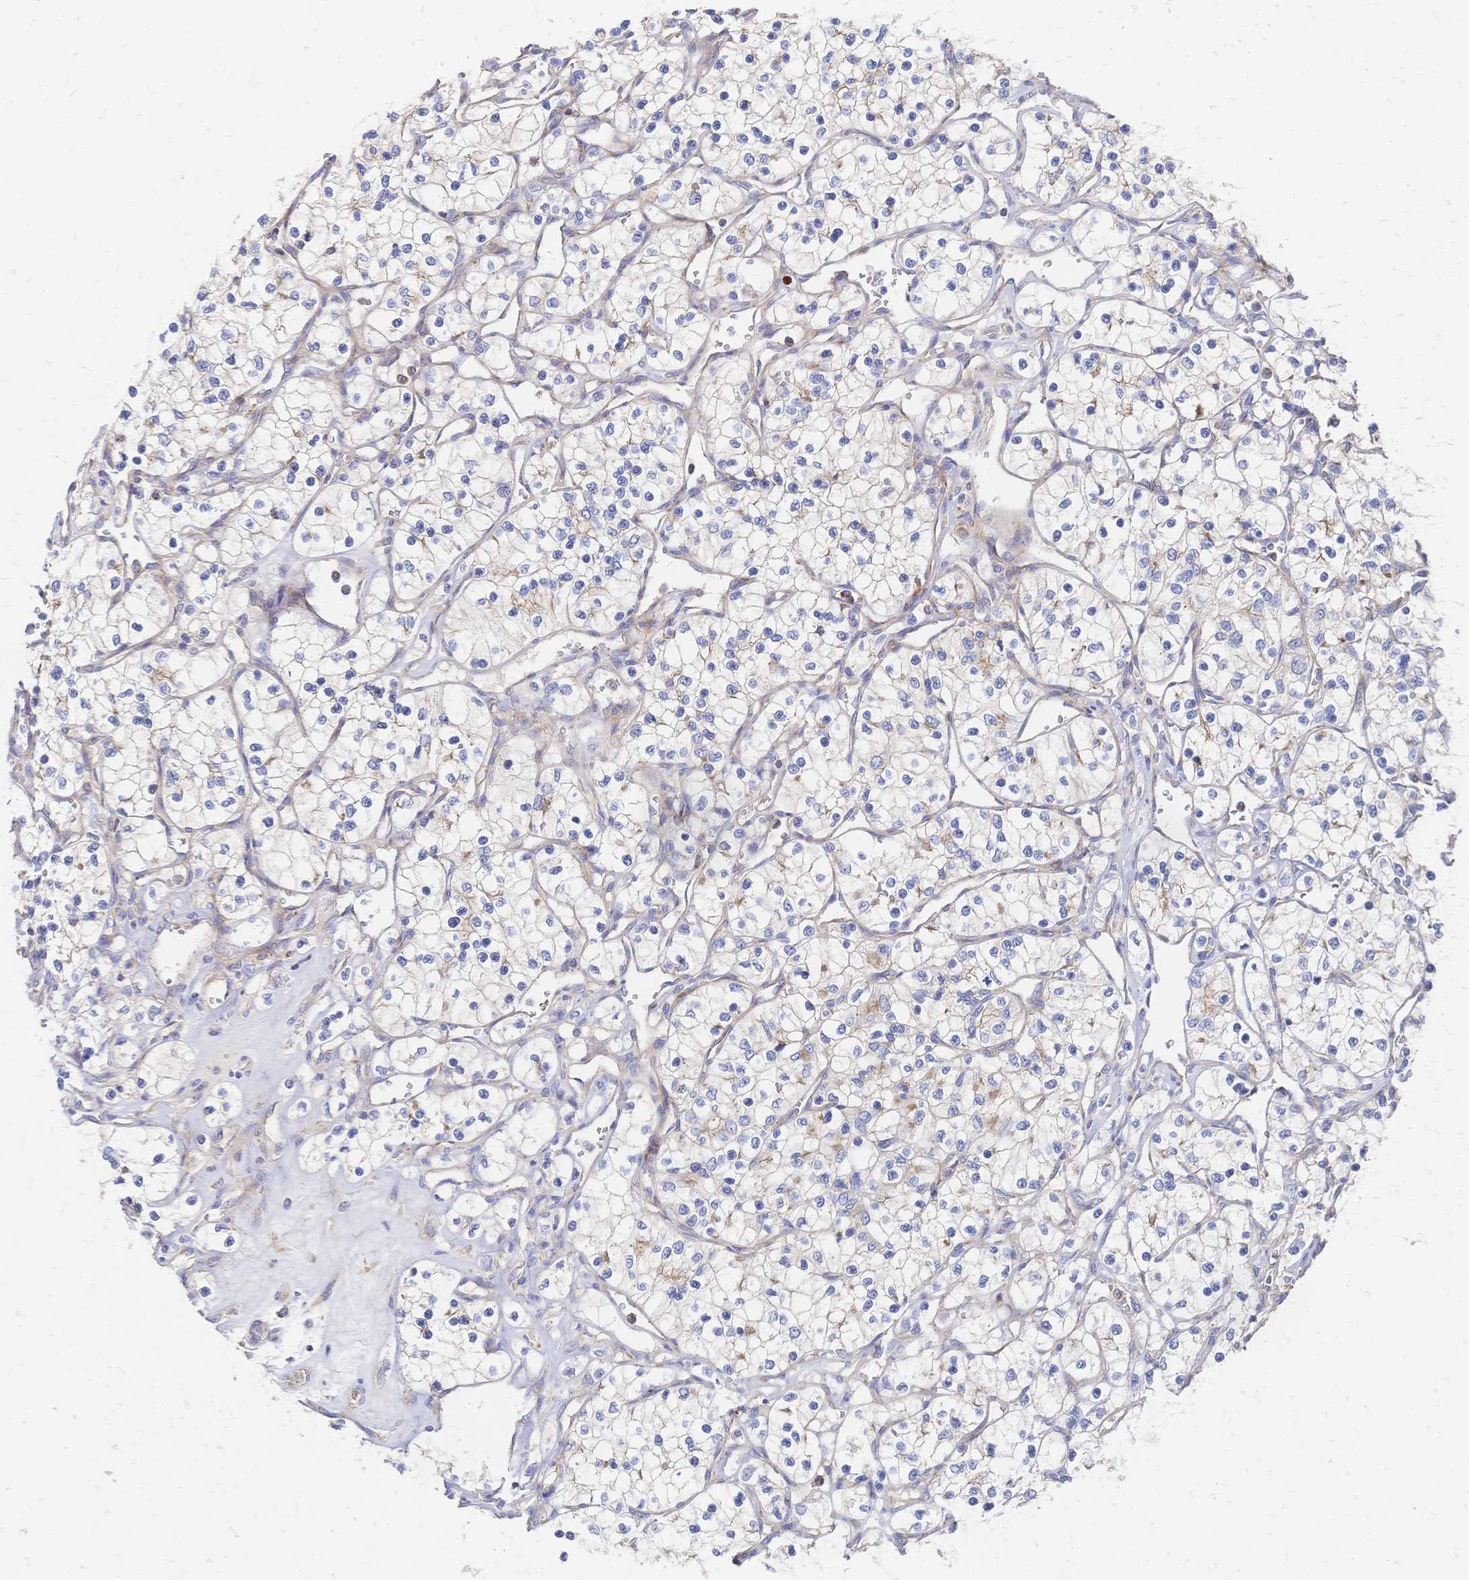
{"staining": {"intensity": "negative", "quantity": "none", "location": "none"}, "tissue": "renal cancer", "cell_type": "Tumor cells", "image_type": "cancer", "snomed": [{"axis": "morphology", "description": "Adenocarcinoma, NOS"}, {"axis": "topography", "description": "Kidney"}], "caption": "IHC micrograph of neoplastic tissue: human adenocarcinoma (renal) stained with DAB (3,3'-diaminobenzidine) reveals no significant protein expression in tumor cells. (Immunohistochemistry (ihc), brightfield microscopy, high magnification).", "gene": "SORBS1", "patient": {"sex": "female", "age": 69}}